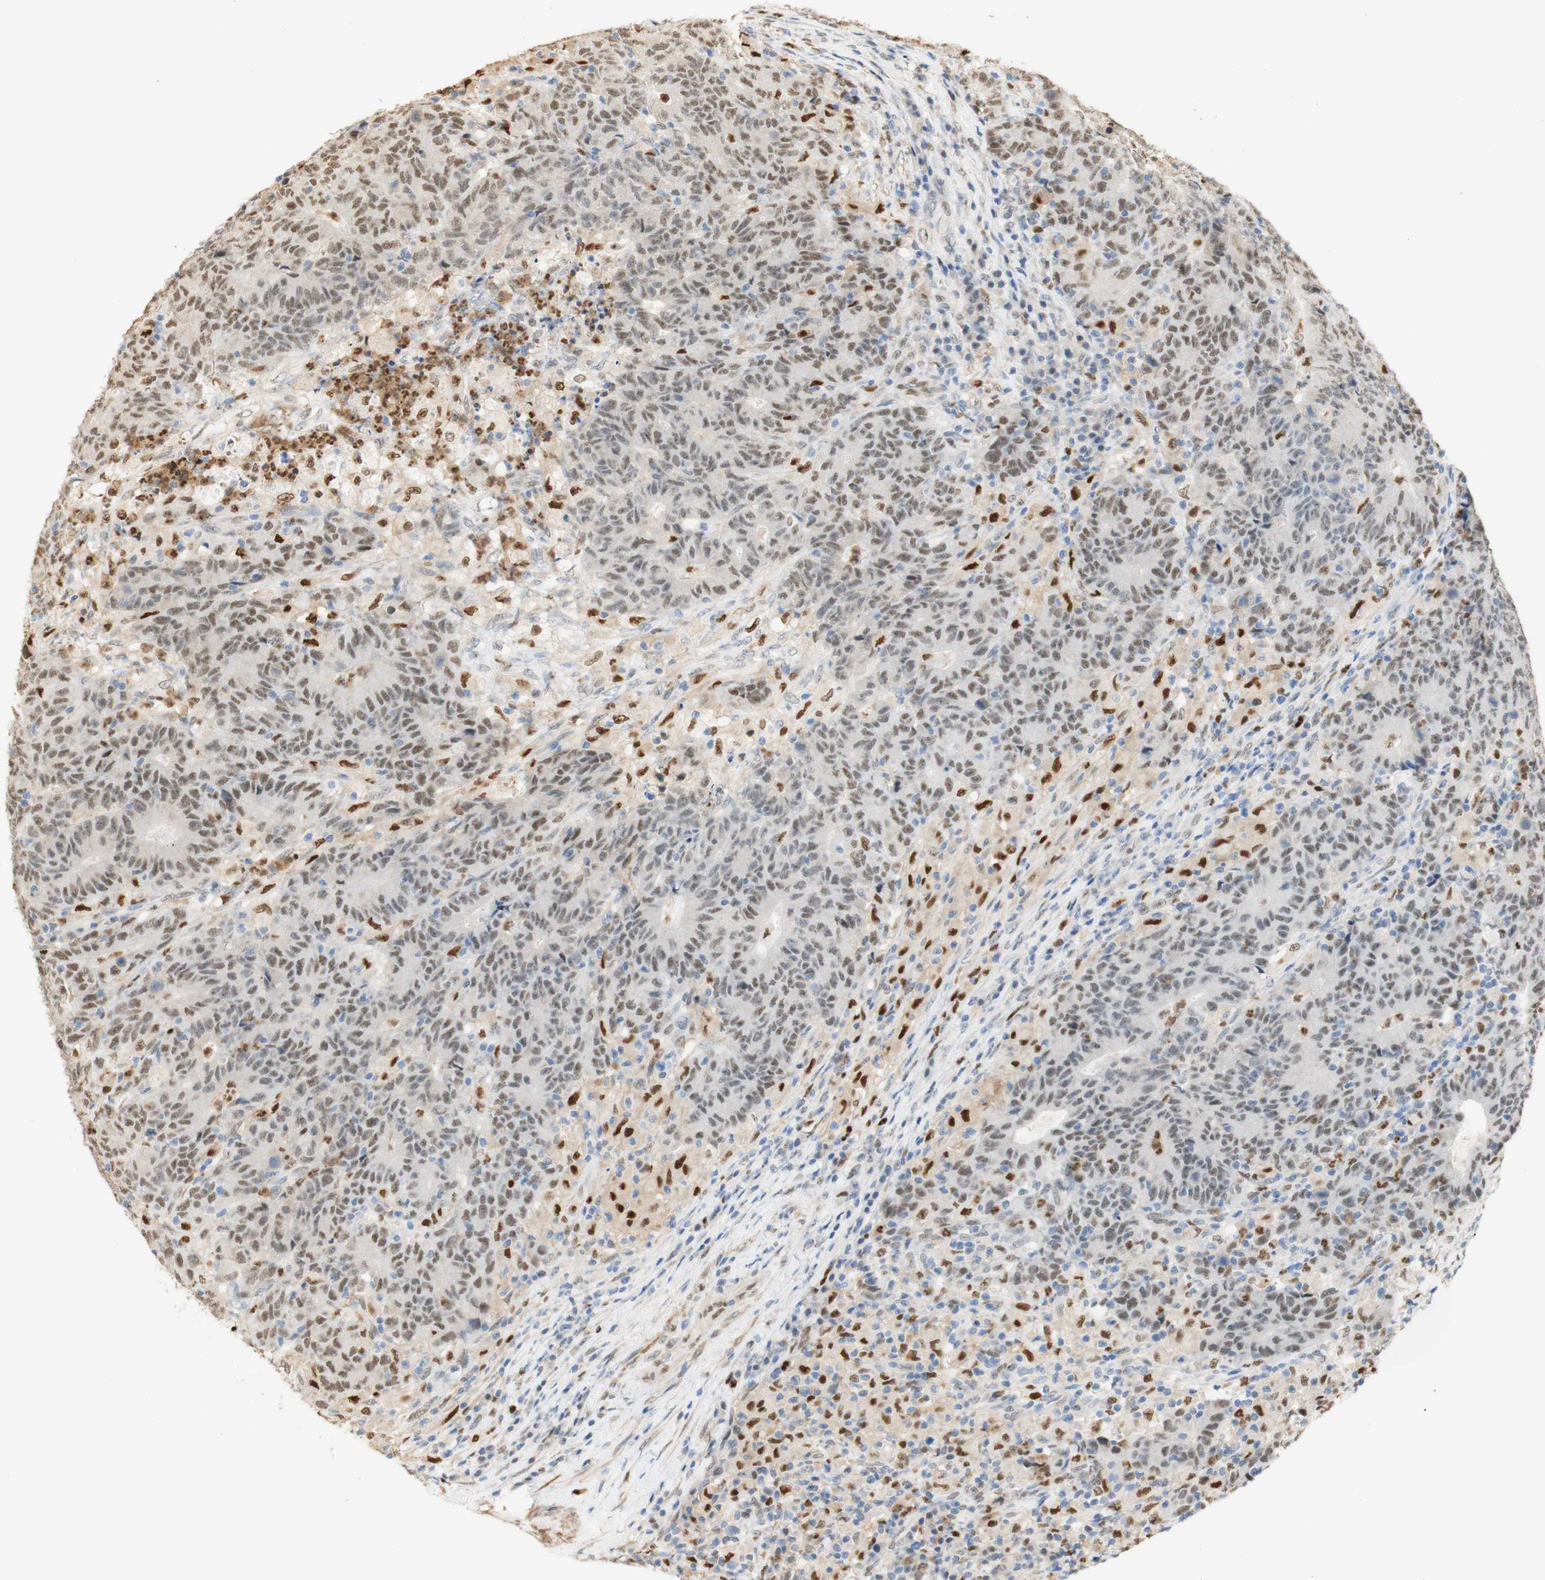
{"staining": {"intensity": "negative", "quantity": "none", "location": "none"}, "tissue": "colorectal cancer", "cell_type": "Tumor cells", "image_type": "cancer", "snomed": [{"axis": "morphology", "description": "Normal tissue, NOS"}, {"axis": "morphology", "description": "Adenocarcinoma, NOS"}, {"axis": "topography", "description": "Colon"}], "caption": "Tumor cells show no significant expression in colorectal cancer.", "gene": "MAP3K4", "patient": {"sex": "female", "age": 75}}